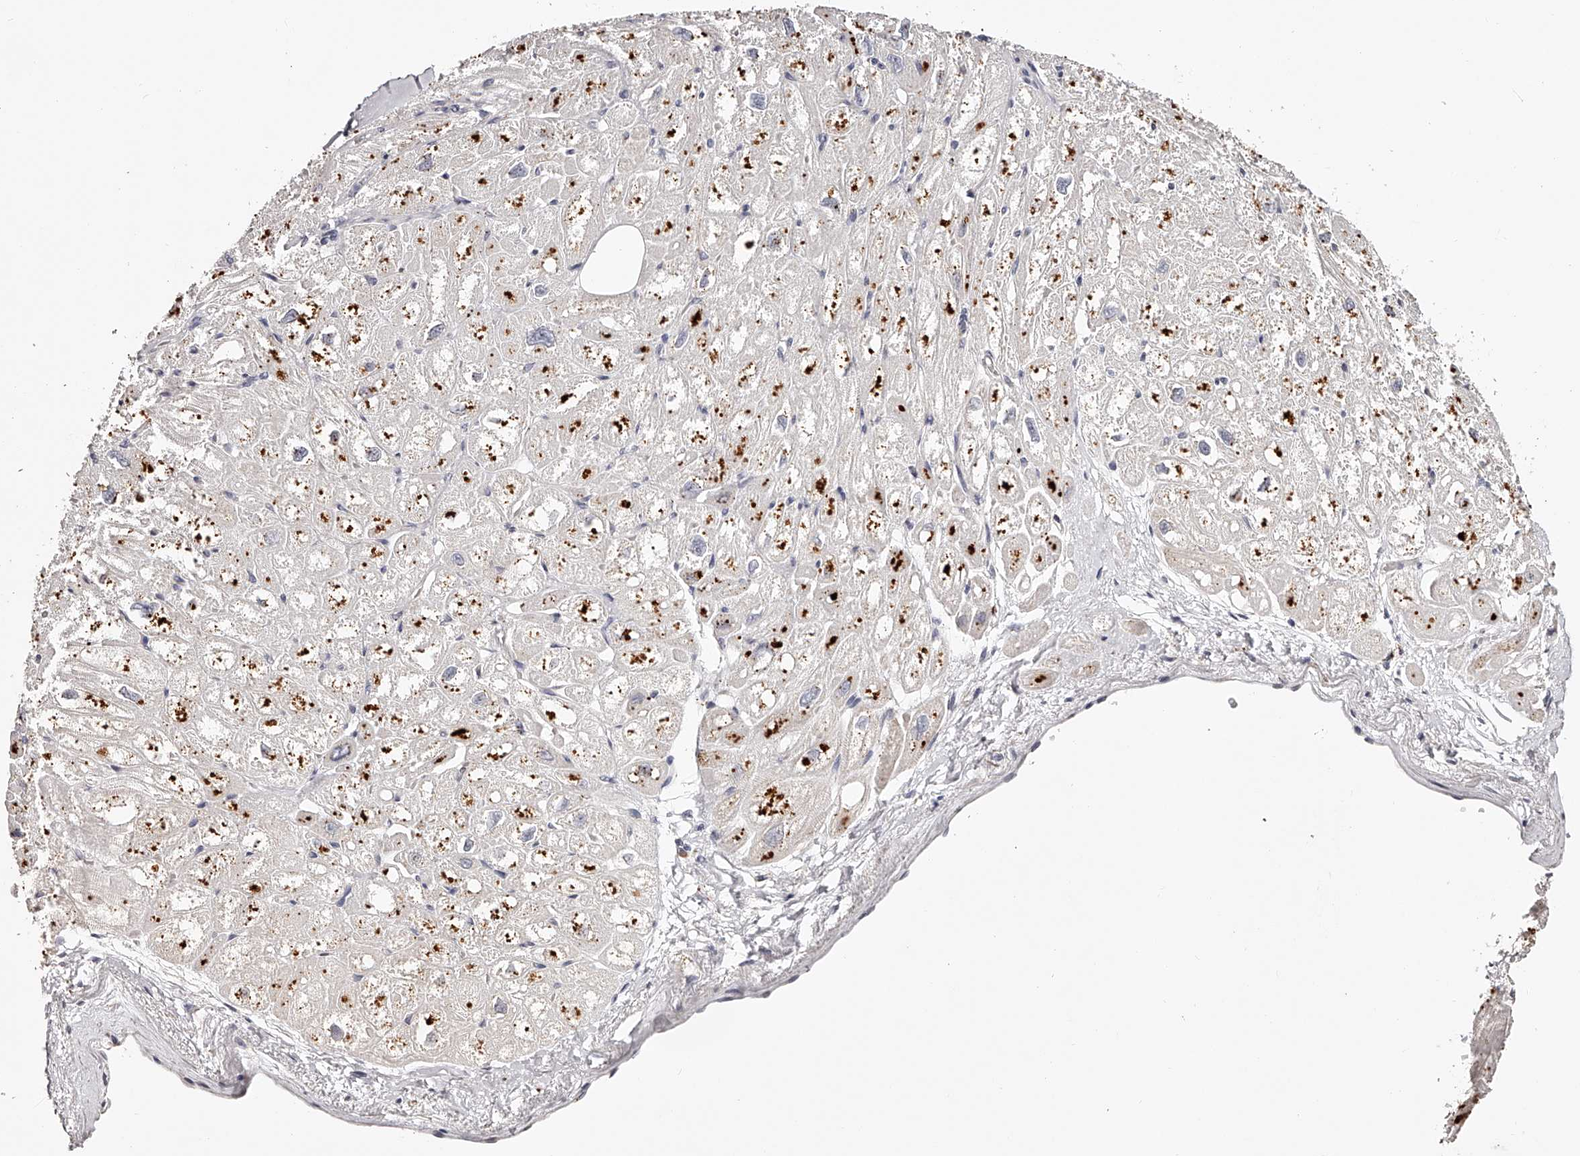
{"staining": {"intensity": "moderate", "quantity": "25%-75%", "location": "cytoplasmic/membranous"}, "tissue": "heart muscle", "cell_type": "Cardiomyocytes", "image_type": "normal", "snomed": [{"axis": "morphology", "description": "Normal tissue, NOS"}, {"axis": "topography", "description": "Heart"}], "caption": "Heart muscle stained for a protein (brown) reveals moderate cytoplasmic/membranous positive staining in approximately 25%-75% of cardiomyocytes.", "gene": "SLC35D3", "patient": {"sex": "male", "age": 50}}